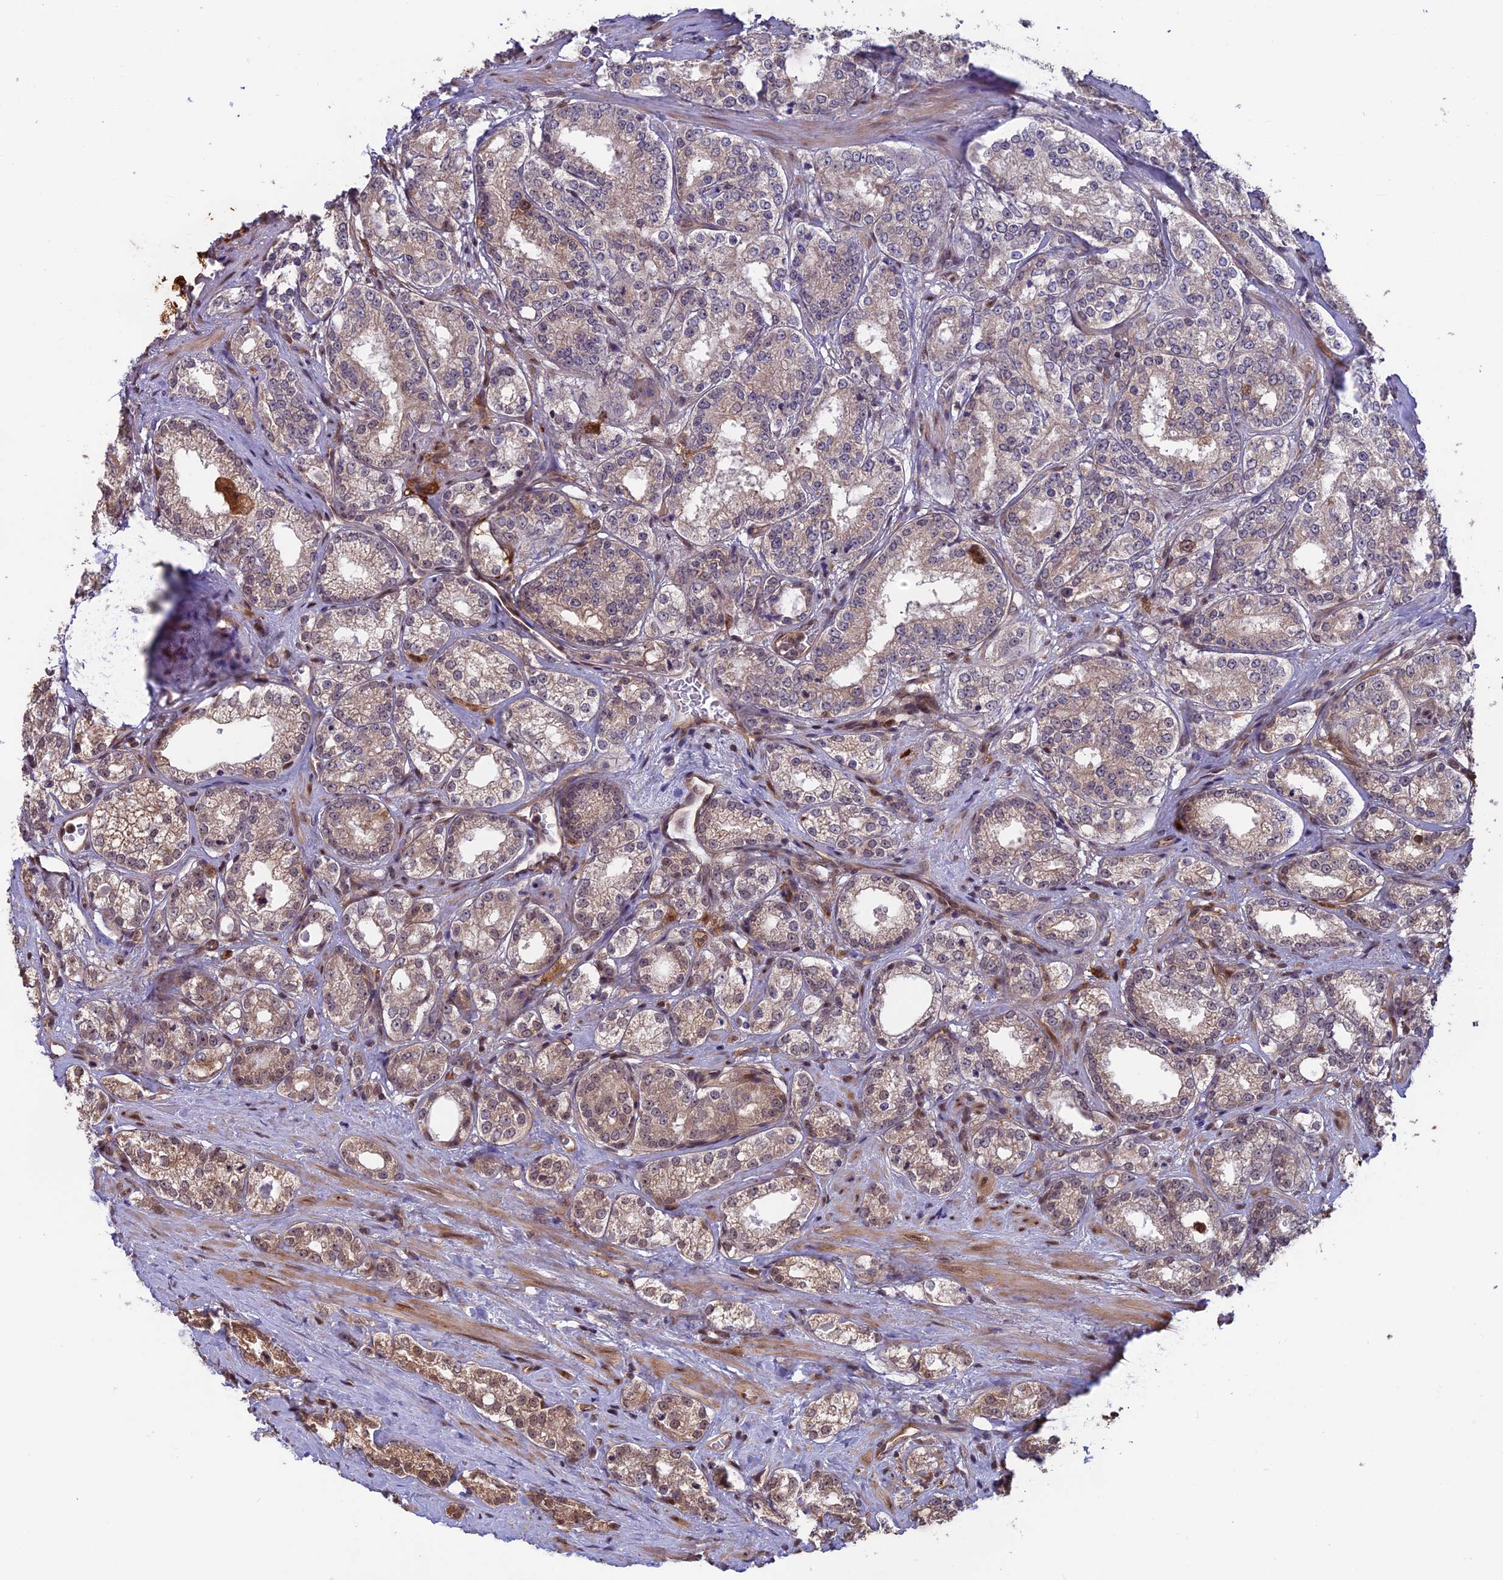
{"staining": {"intensity": "moderate", "quantity": "<25%", "location": "cytoplasmic/membranous"}, "tissue": "prostate cancer", "cell_type": "Tumor cells", "image_type": "cancer", "snomed": [{"axis": "morphology", "description": "Normal tissue, NOS"}, {"axis": "morphology", "description": "Adenocarcinoma, High grade"}, {"axis": "topography", "description": "Prostate"}], "caption": "An immunohistochemistry image of neoplastic tissue is shown. Protein staining in brown shows moderate cytoplasmic/membranous positivity in prostate cancer within tumor cells.", "gene": "MAST2", "patient": {"sex": "male", "age": 83}}